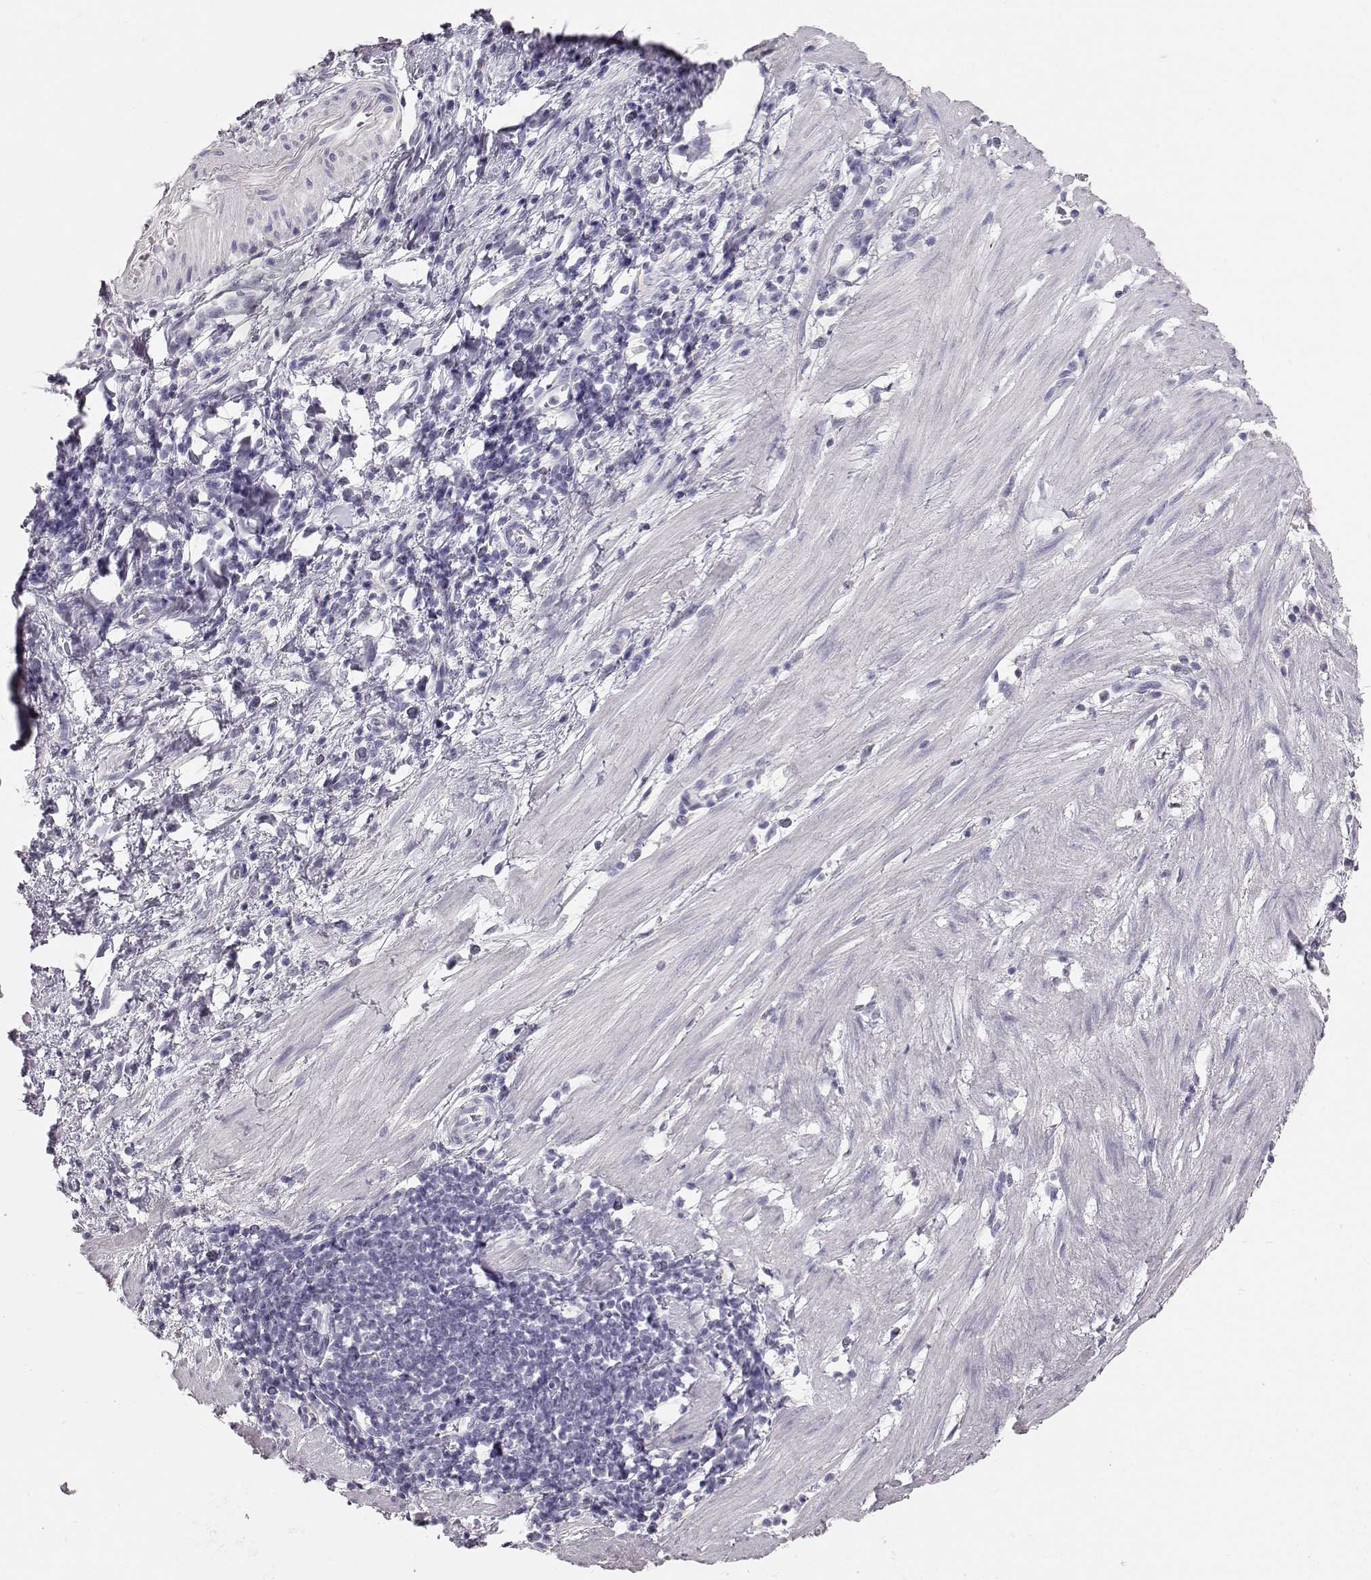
{"staining": {"intensity": "negative", "quantity": "none", "location": "none"}, "tissue": "stomach cancer", "cell_type": "Tumor cells", "image_type": "cancer", "snomed": [{"axis": "morphology", "description": "Adenocarcinoma, NOS"}, {"axis": "topography", "description": "Stomach"}], "caption": "Tumor cells show no significant protein positivity in stomach adenocarcinoma. The staining was performed using DAB (3,3'-diaminobenzidine) to visualize the protein expression in brown, while the nuclei were stained in blue with hematoxylin (Magnification: 20x).", "gene": "KRT33A", "patient": {"sex": "male", "age": 58}}